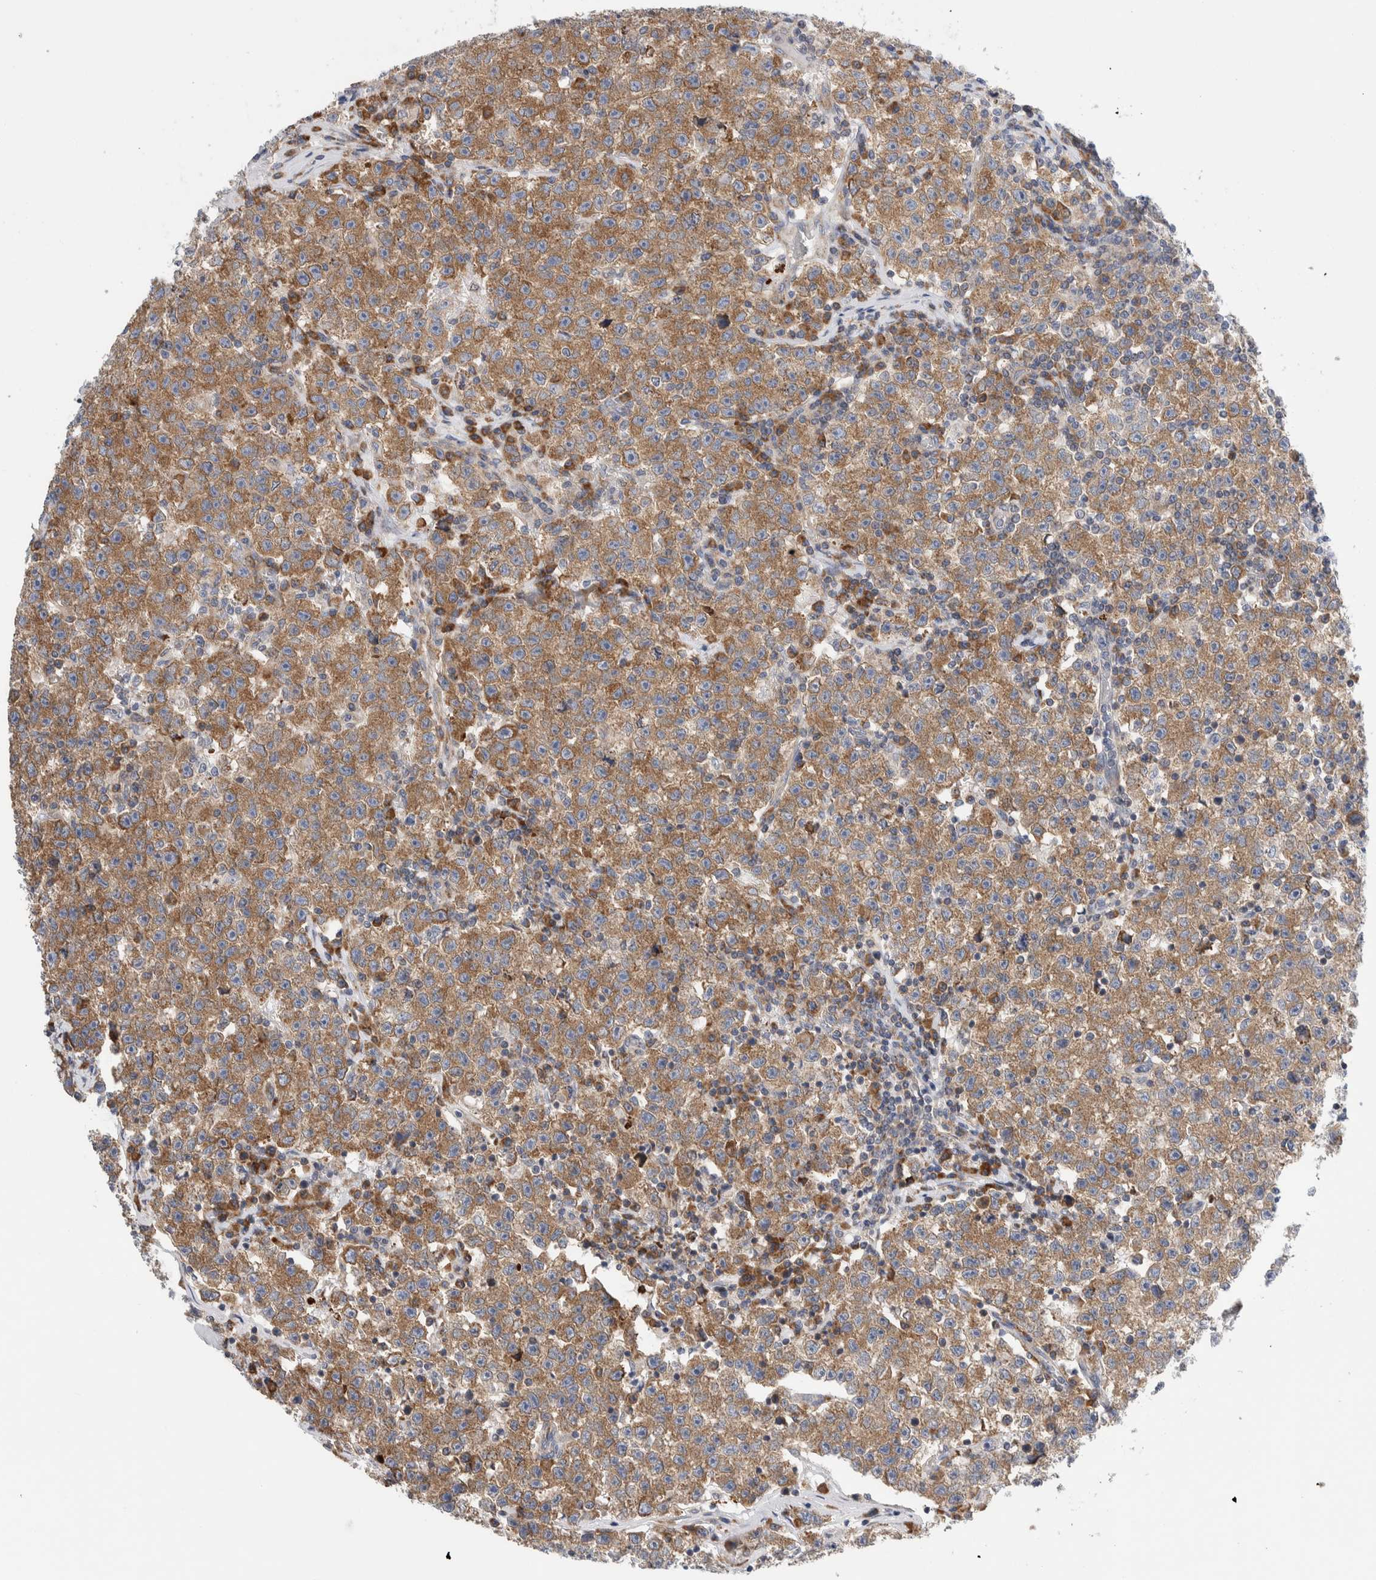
{"staining": {"intensity": "moderate", "quantity": ">75%", "location": "cytoplasmic/membranous"}, "tissue": "testis cancer", "cell_type": "Tumor cells", "image_type": "cancer", "snomed": [{"axis": "morphology", "description": "Seminoma, NOS"}, {"axis": "topography", "description": "Testis"}], "caption": "Moderate cytoplasmic/membranous protein staining is seen in about >75% of tumor cells in seminoma (testis).", "gene": "RACK1", "patient": {"sex": "male", "age": 22}}